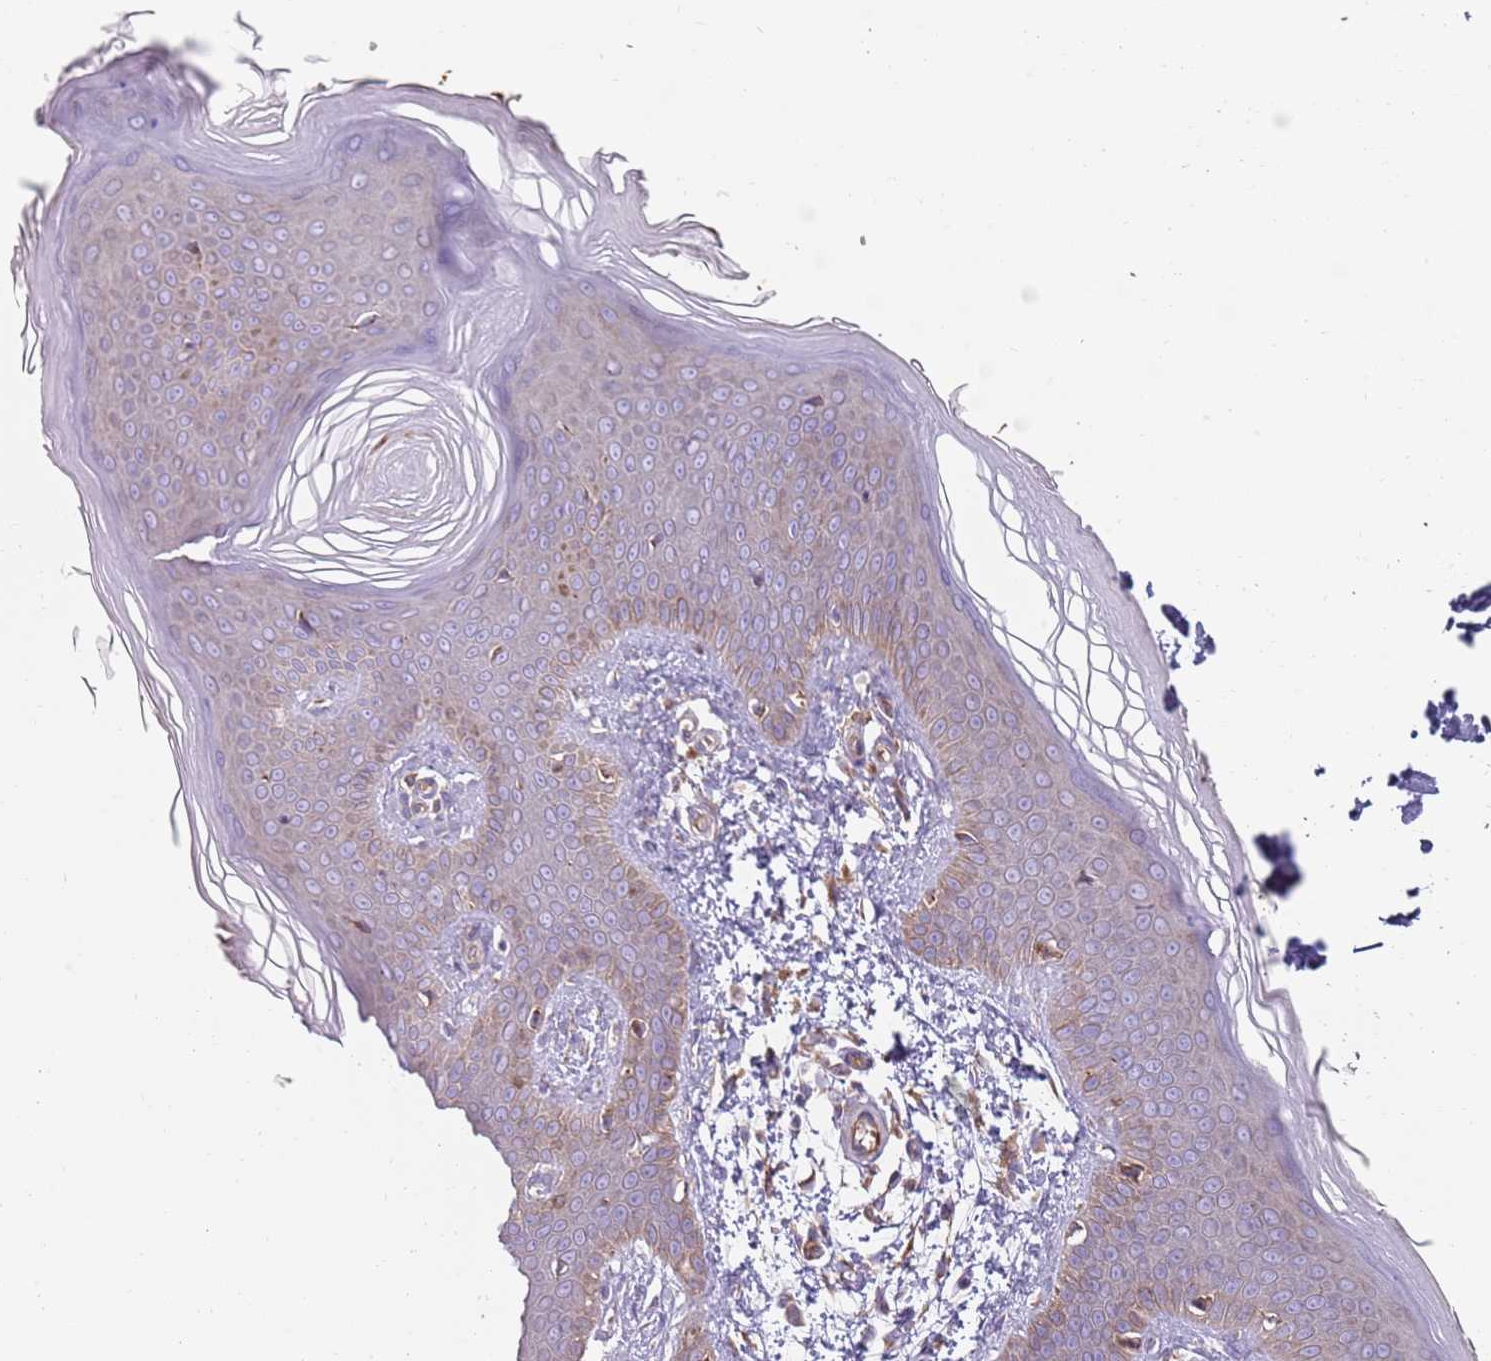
{"staining": {"intensity": "weak", "quantity": "25%-75%", "location": "cytoplasmic/membranous"}, "tissue": "skin", "cell_type": "Fibroblasts", "image_type": "normal", "snomed": [{"axis": "morphology", "description": "Normal tissue, NOS"}, {"axis": "topography", "description": "Skin"}], "caption": "Immunohistochemistry (IHC) micrograph of unremarkable skin: human skin stained using IHC reveals low levels of weak protein expression localized specifically in the cytoplasmic/membranous of fibroblasts, appearing as a cytoplasmic/membranous brown color.", "gene": "SPATA2", "patient": {"sex": "male", "age": 36}}